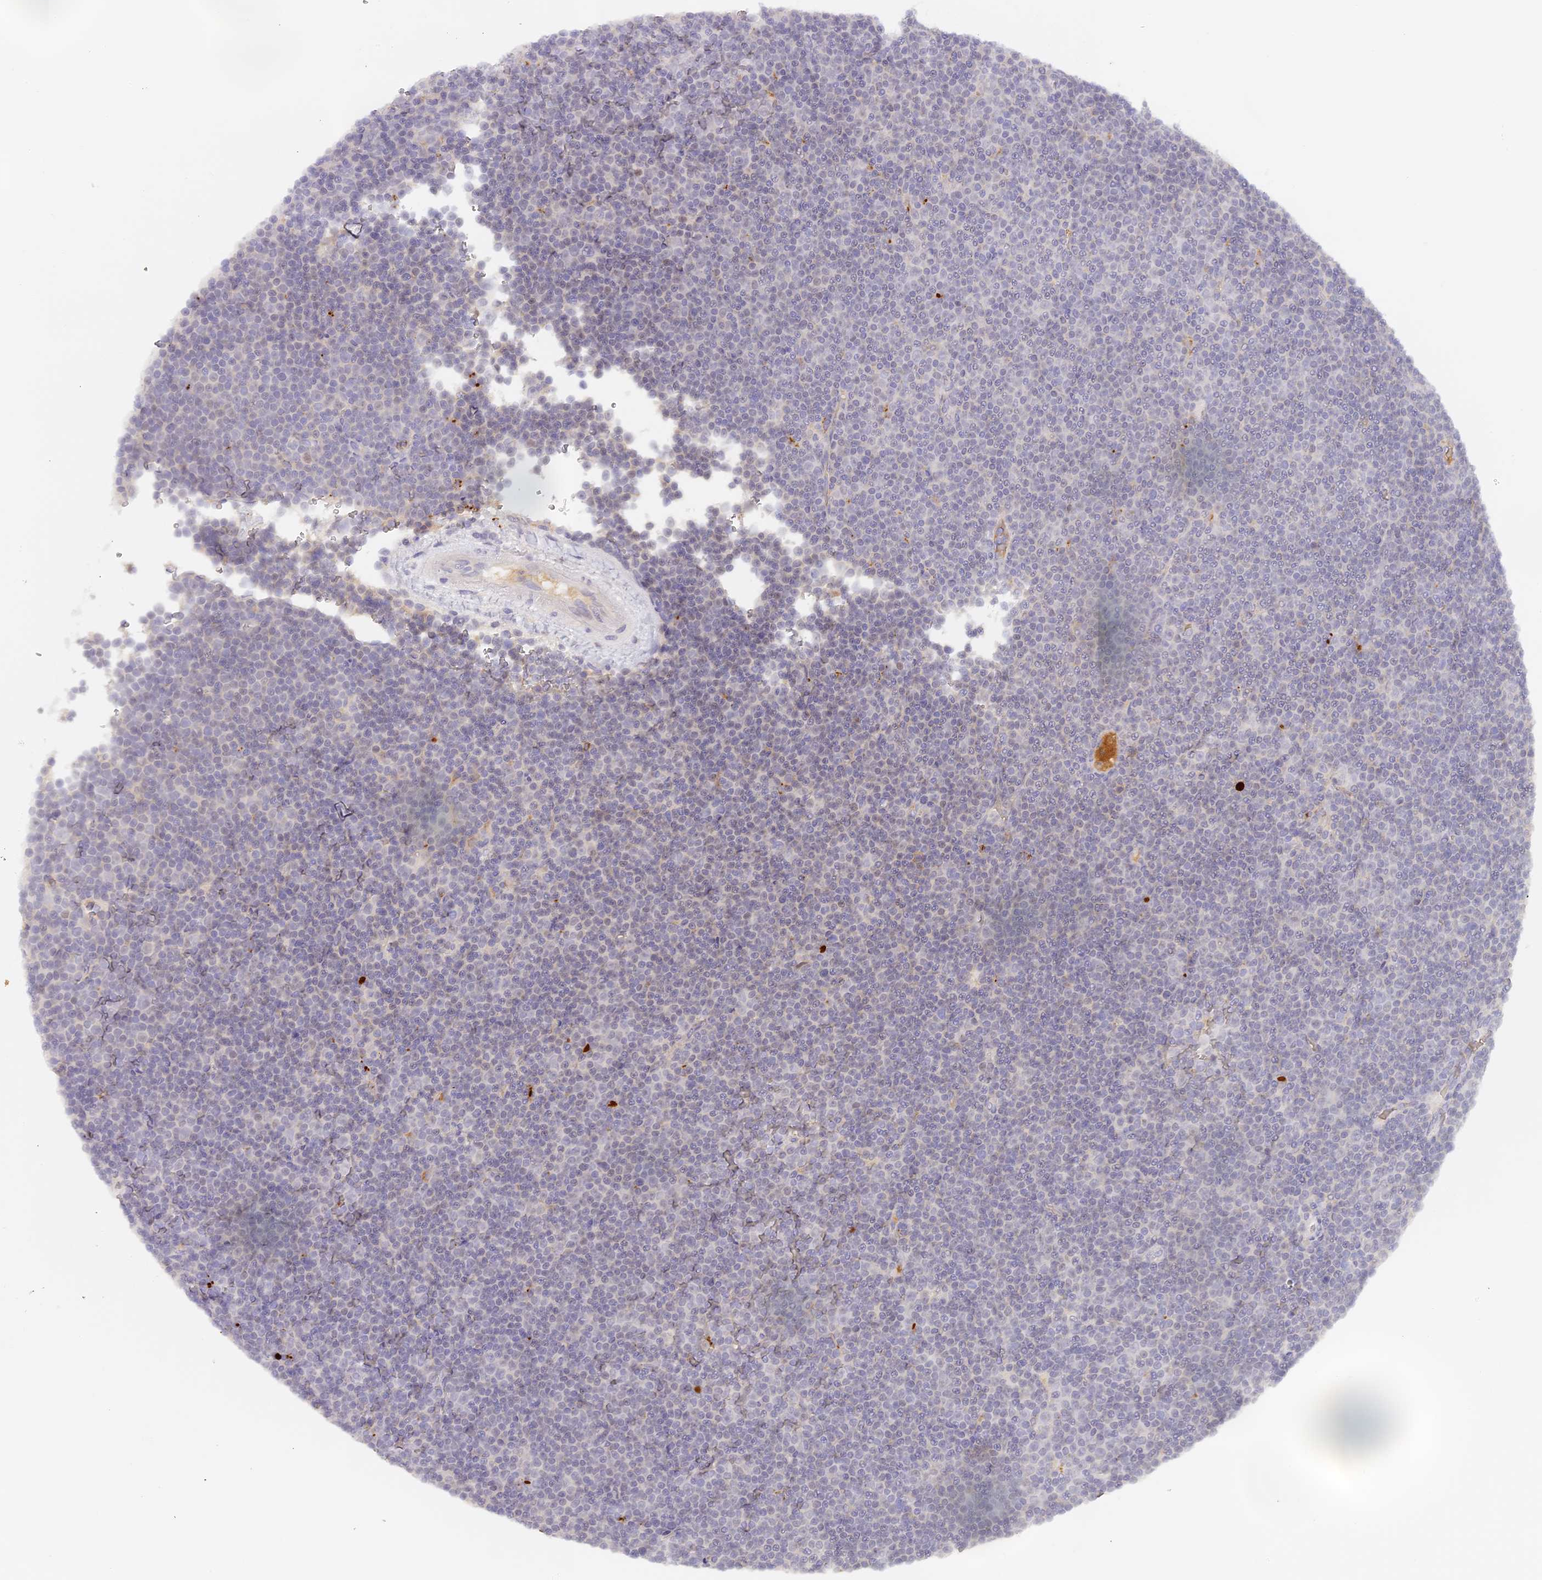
{"staining": {"intensity": "negative", "quantity": "none", "location": "none"}, "tissue": "lymphoma", "cell_type": "Tumor cells", "image_type": "cancer", "snomed": [{"axis": "morphology", "description": "Malignant lymphoma, non-Hodgkin's type, Low grade"}, {"axis": "topography", "description": "Lymph node"}], "caption": "Micrograph shows no significant protein positivity in tumor cells of malignant lymphoma, non-Hodgkin's type (low-grade).", "gene": "ELL3", "patient": {"sex": "female", "age": 67}}